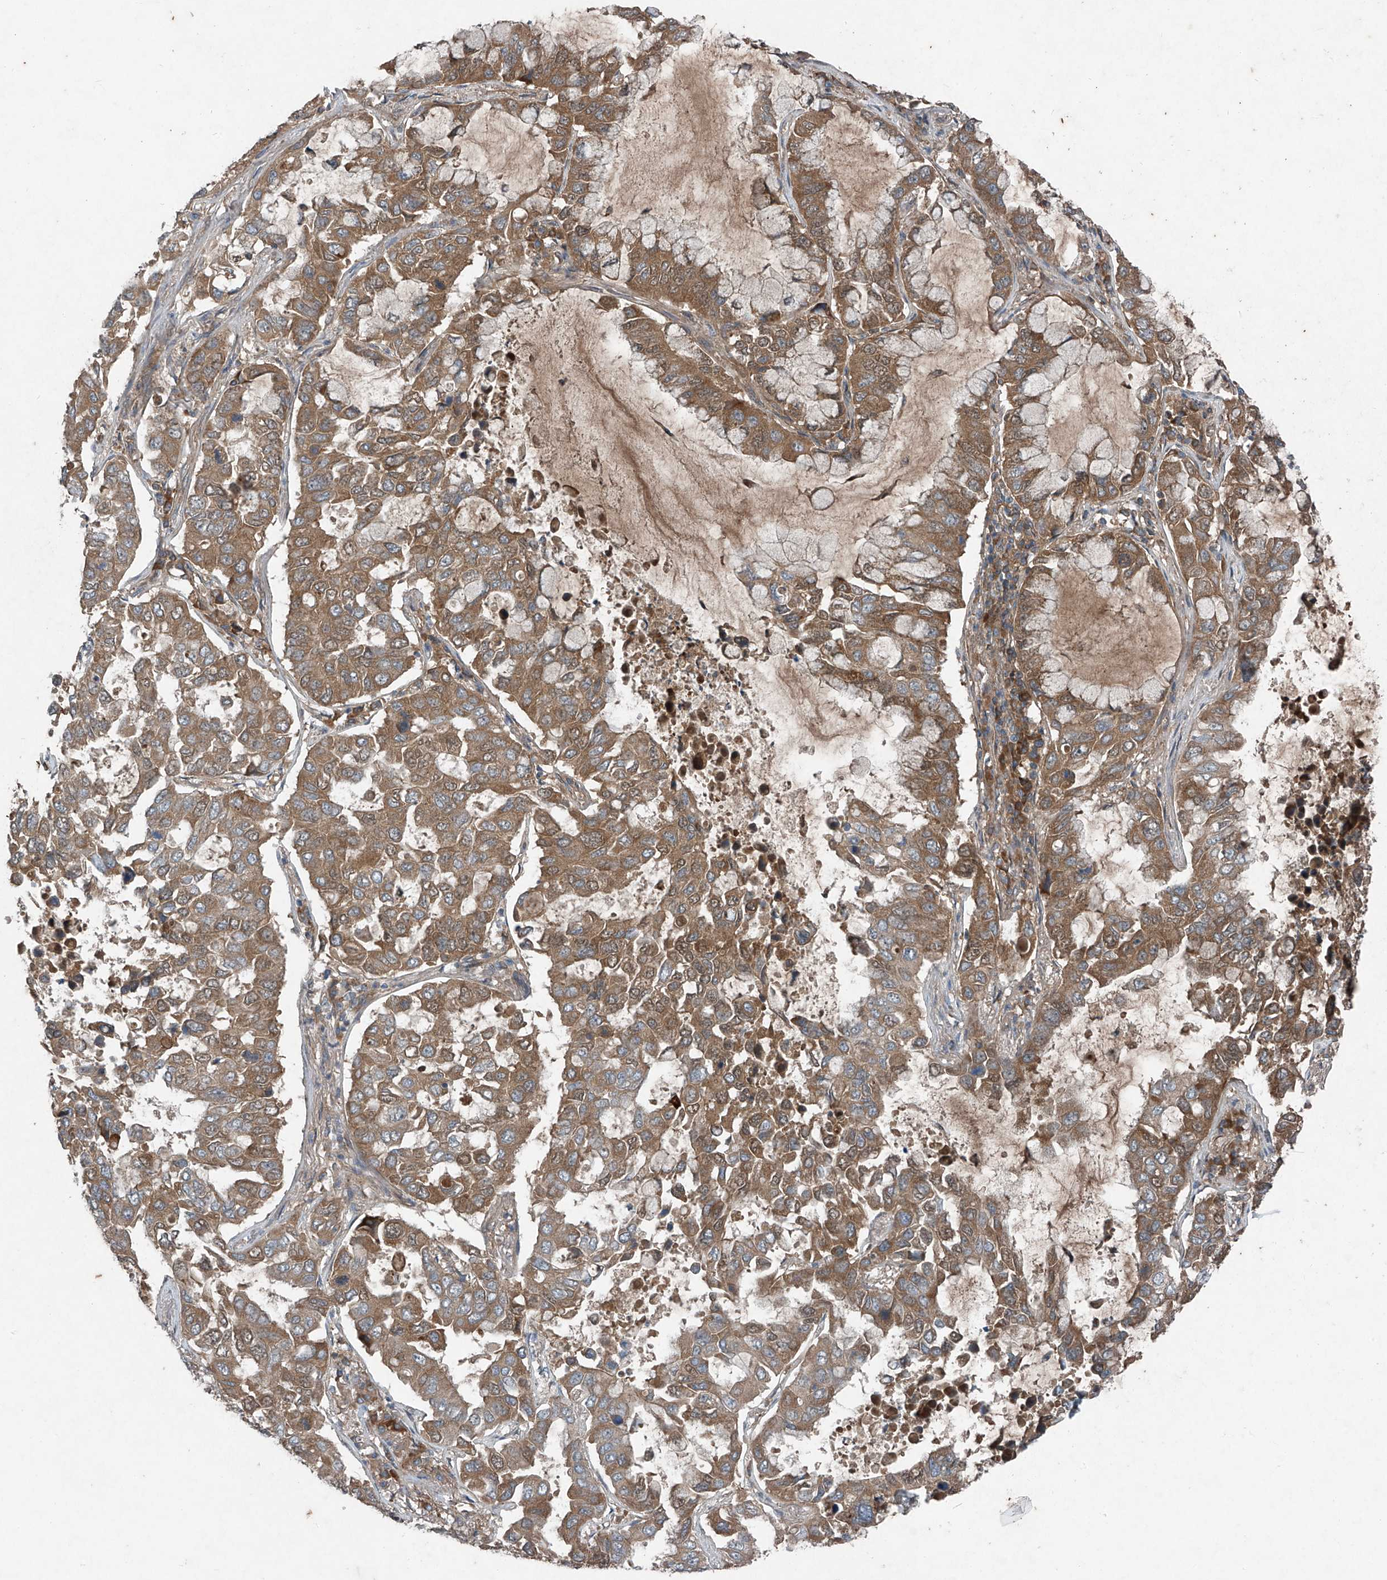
{"staining": {"intensity": "moderate", "quantity": ">75%", "location": "cytoplasmic/membranous"}, "tissue": "lung cancer", "cell_type": "Tumor cells", "image_type": "cancer", "snomed": [{"axis": "morphology", "description": "Adenocarcinoma, NOS"}, {"axis": "topography", "description": "Lung"}], "caption": "Lung cancer was stained to show a protein in brown. There is medium levels of moderate cytoplasmic/membranous positivity in approximately >75% of tumor cells.", "gene": "FOXRED2", "patient": {"sex": "male", "age": 64}}